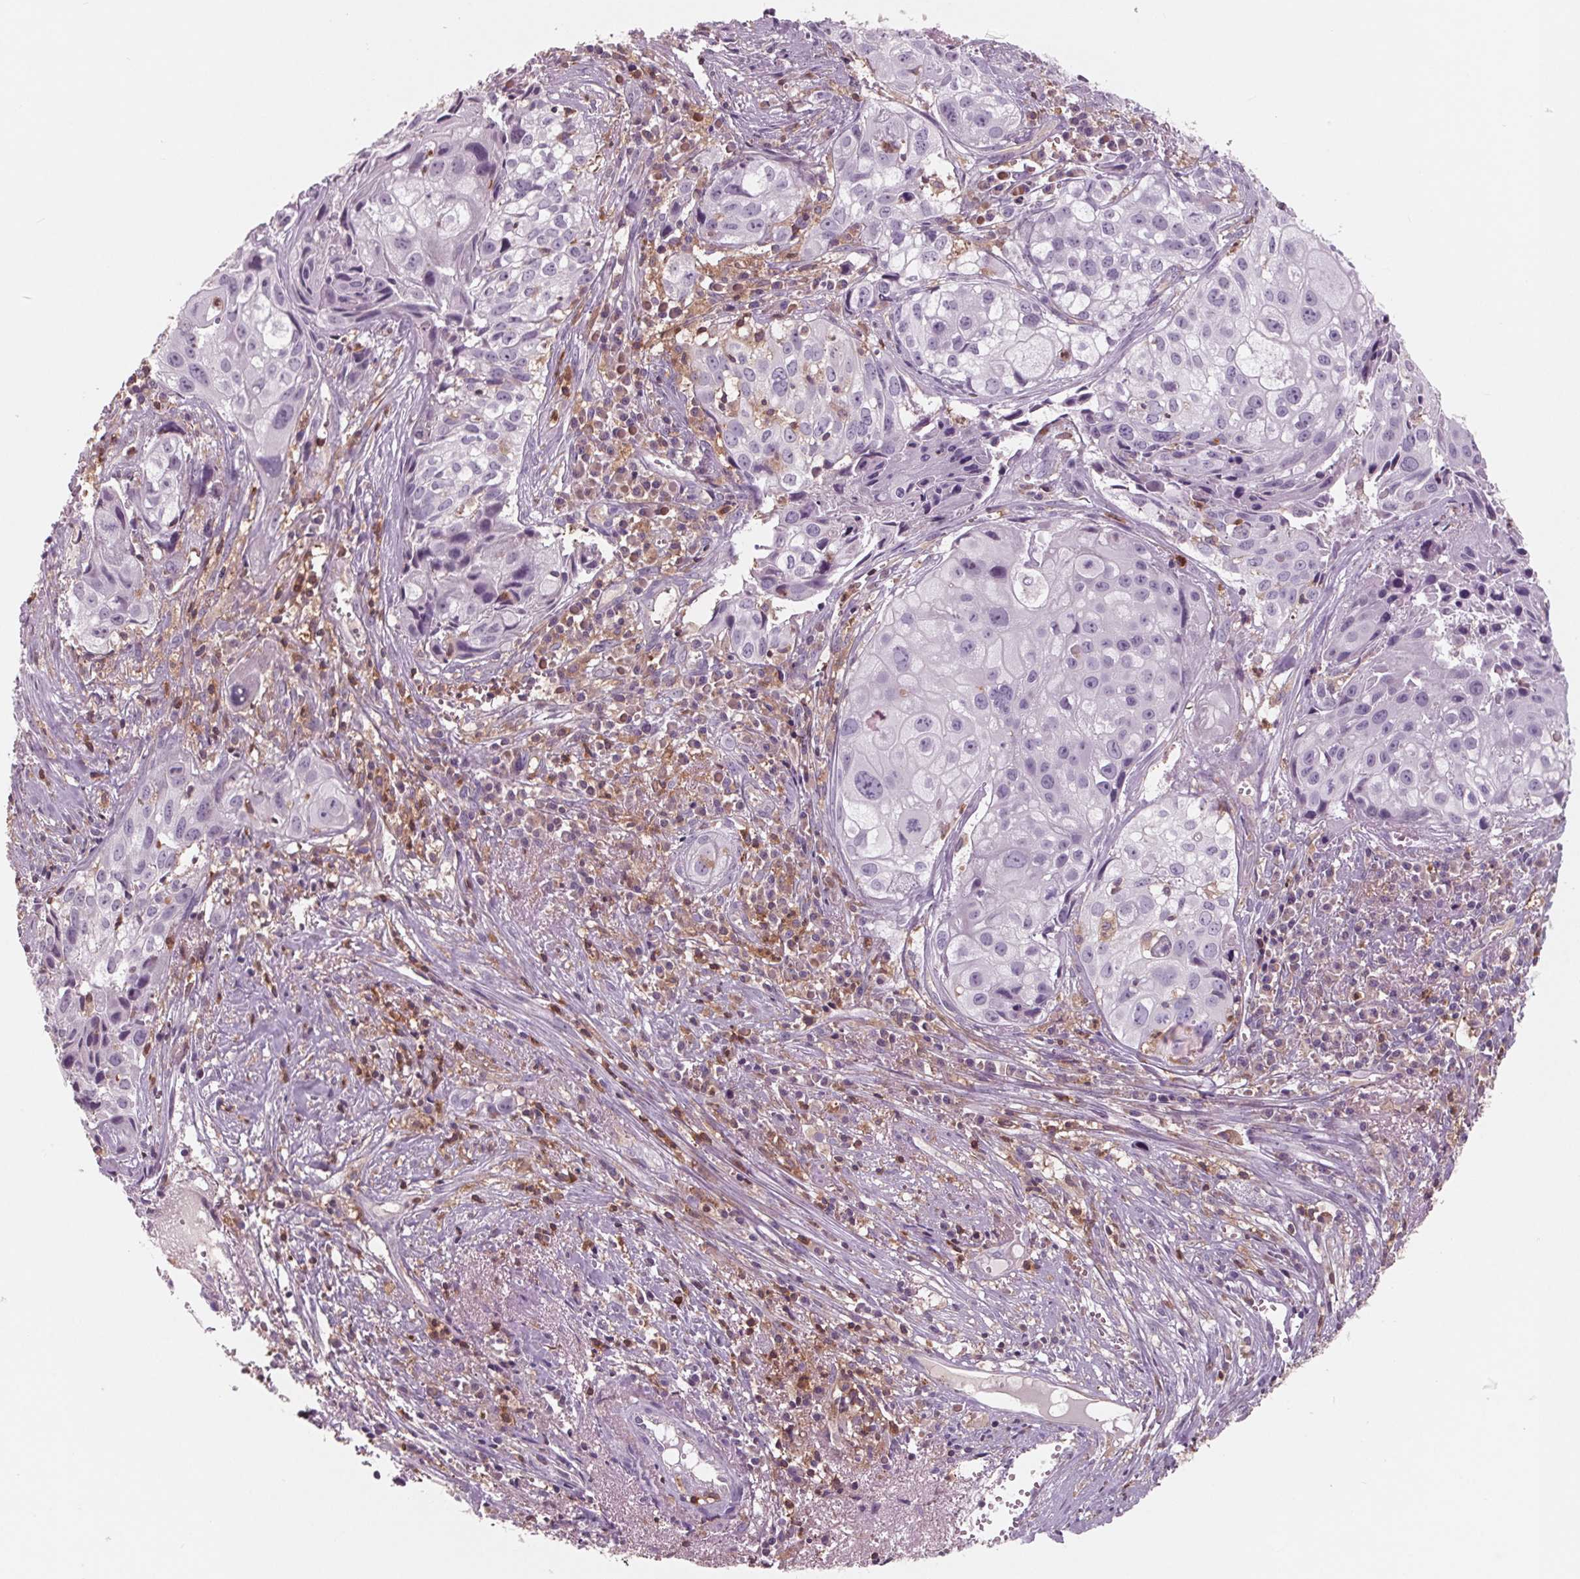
{"staining": {"intensity": "negative", "quantity": "none", "location": "none"}, "tissue": "cervical cancer", "cell_type": "Tumor cells", "image_type": "cancer", "snomed": [{"axis": "morphology", "description": "Squamous cell carcinoma, NOS"}, {"axis": "topography", "description": "Cervix"}], "caption": "The micrograph demonstrates no significant positivity in tumor cells of squamous cell carcinoma (cervical).", "gene": "ARHGAP25", "patient": {"sex": "female", "age": 53}}